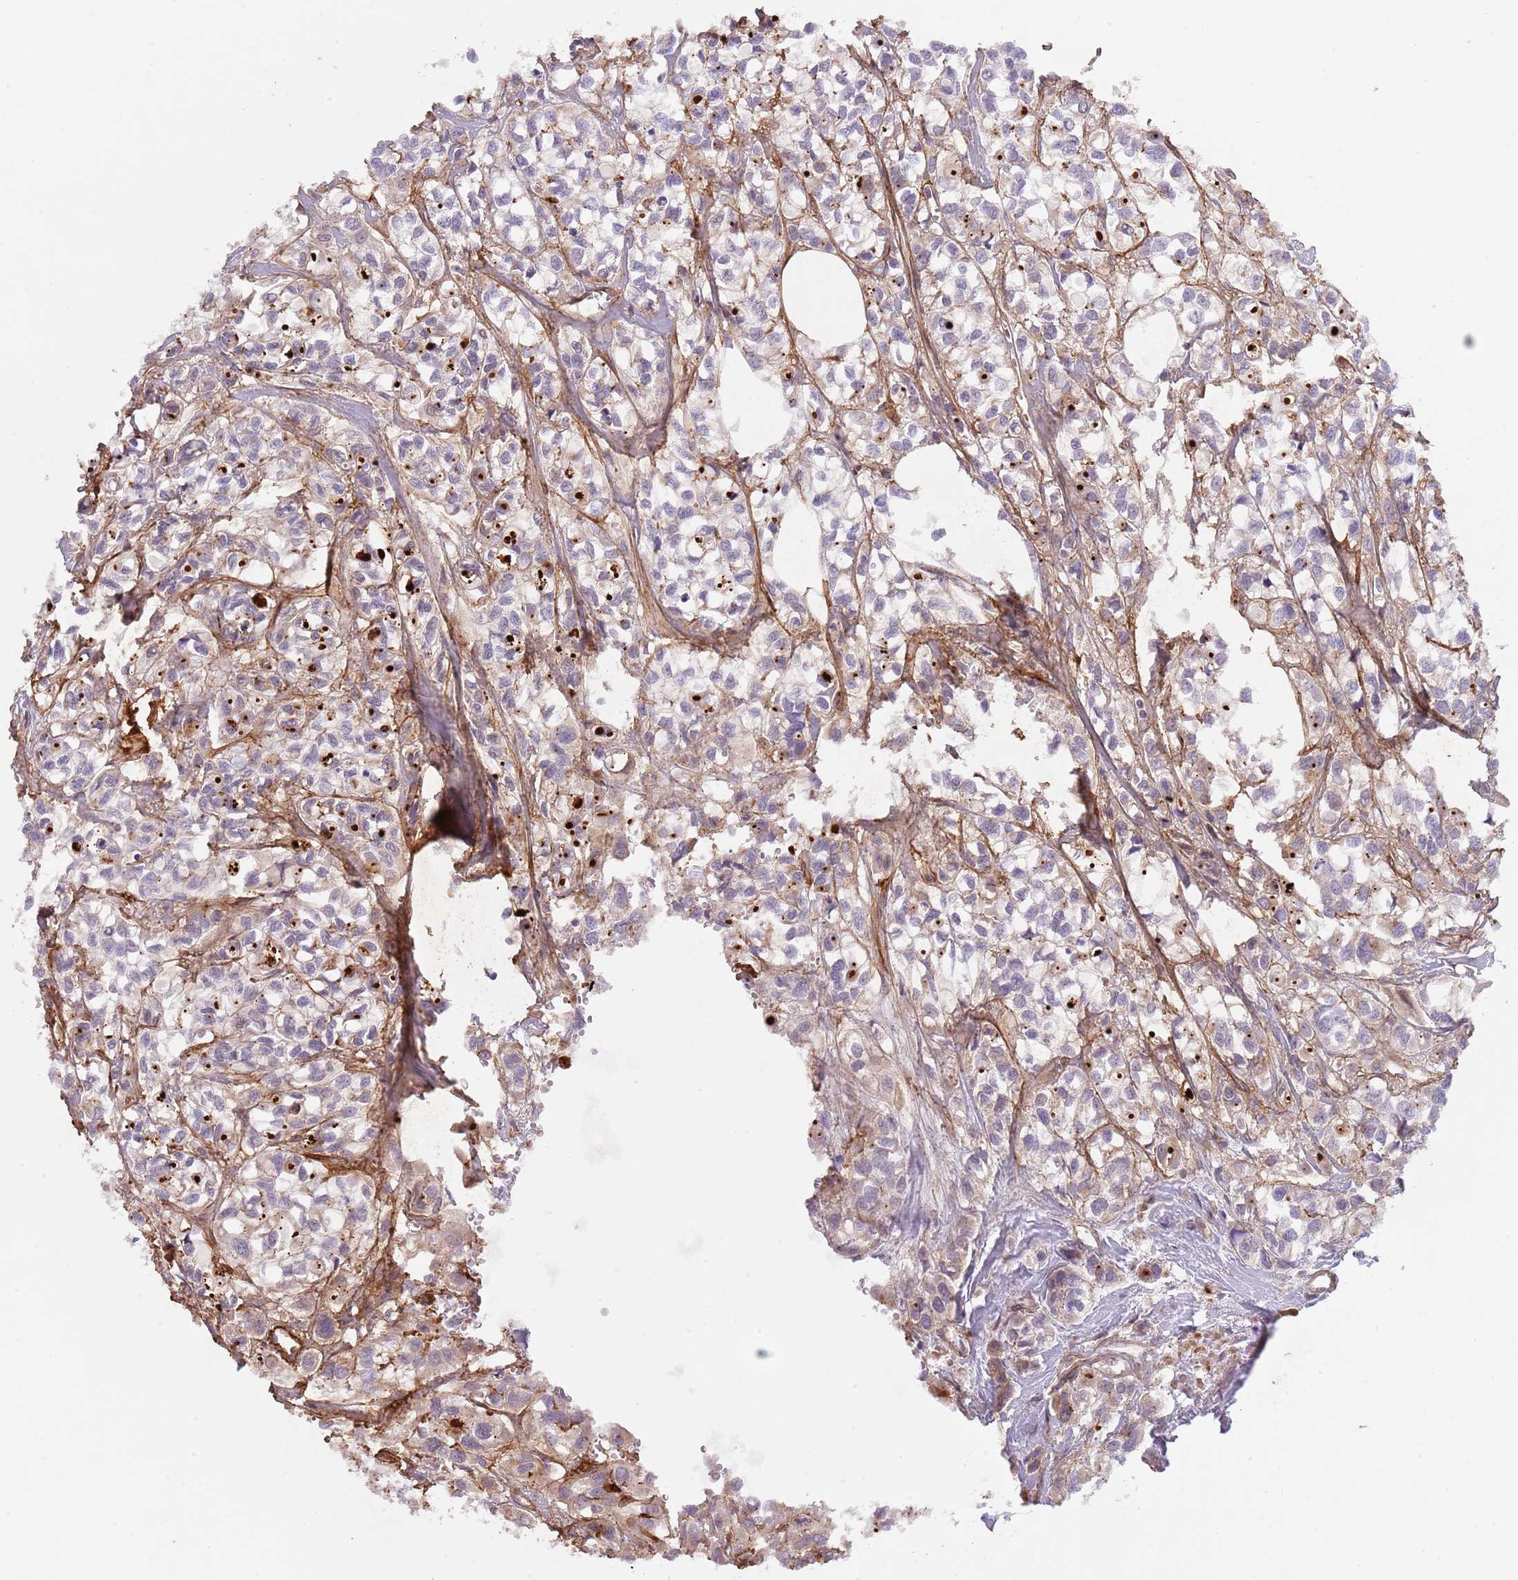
{"staining": {"intensity": "weak", "quantity": "25%-75%", "location": "cytoplasmic/membranous"}, "tissue": "urothelial cancer", "cell_type": "Tumor cells", "image_type": "cancer", "snomed": [{"axis": "morphology", "description": "Urothelial carcinoma, High grade"}, {"axis": "topography", "description": "Urinary bladder"}], "caption": "Immunohistochemical staining of human urothelial carcinoma (high-grade) demonstrates low levels of weak cytoplasmic/membranous positivity in approximately 25%-75% of tumor cells. The staining was performed using DAB (3,3'-diaminobenzidine), with brown indicating positive protein expression. Nuclei are stained blue with hematoxylin.", "gene": "TINAGL1", "patient": {"sex": "male", "age": 67}}